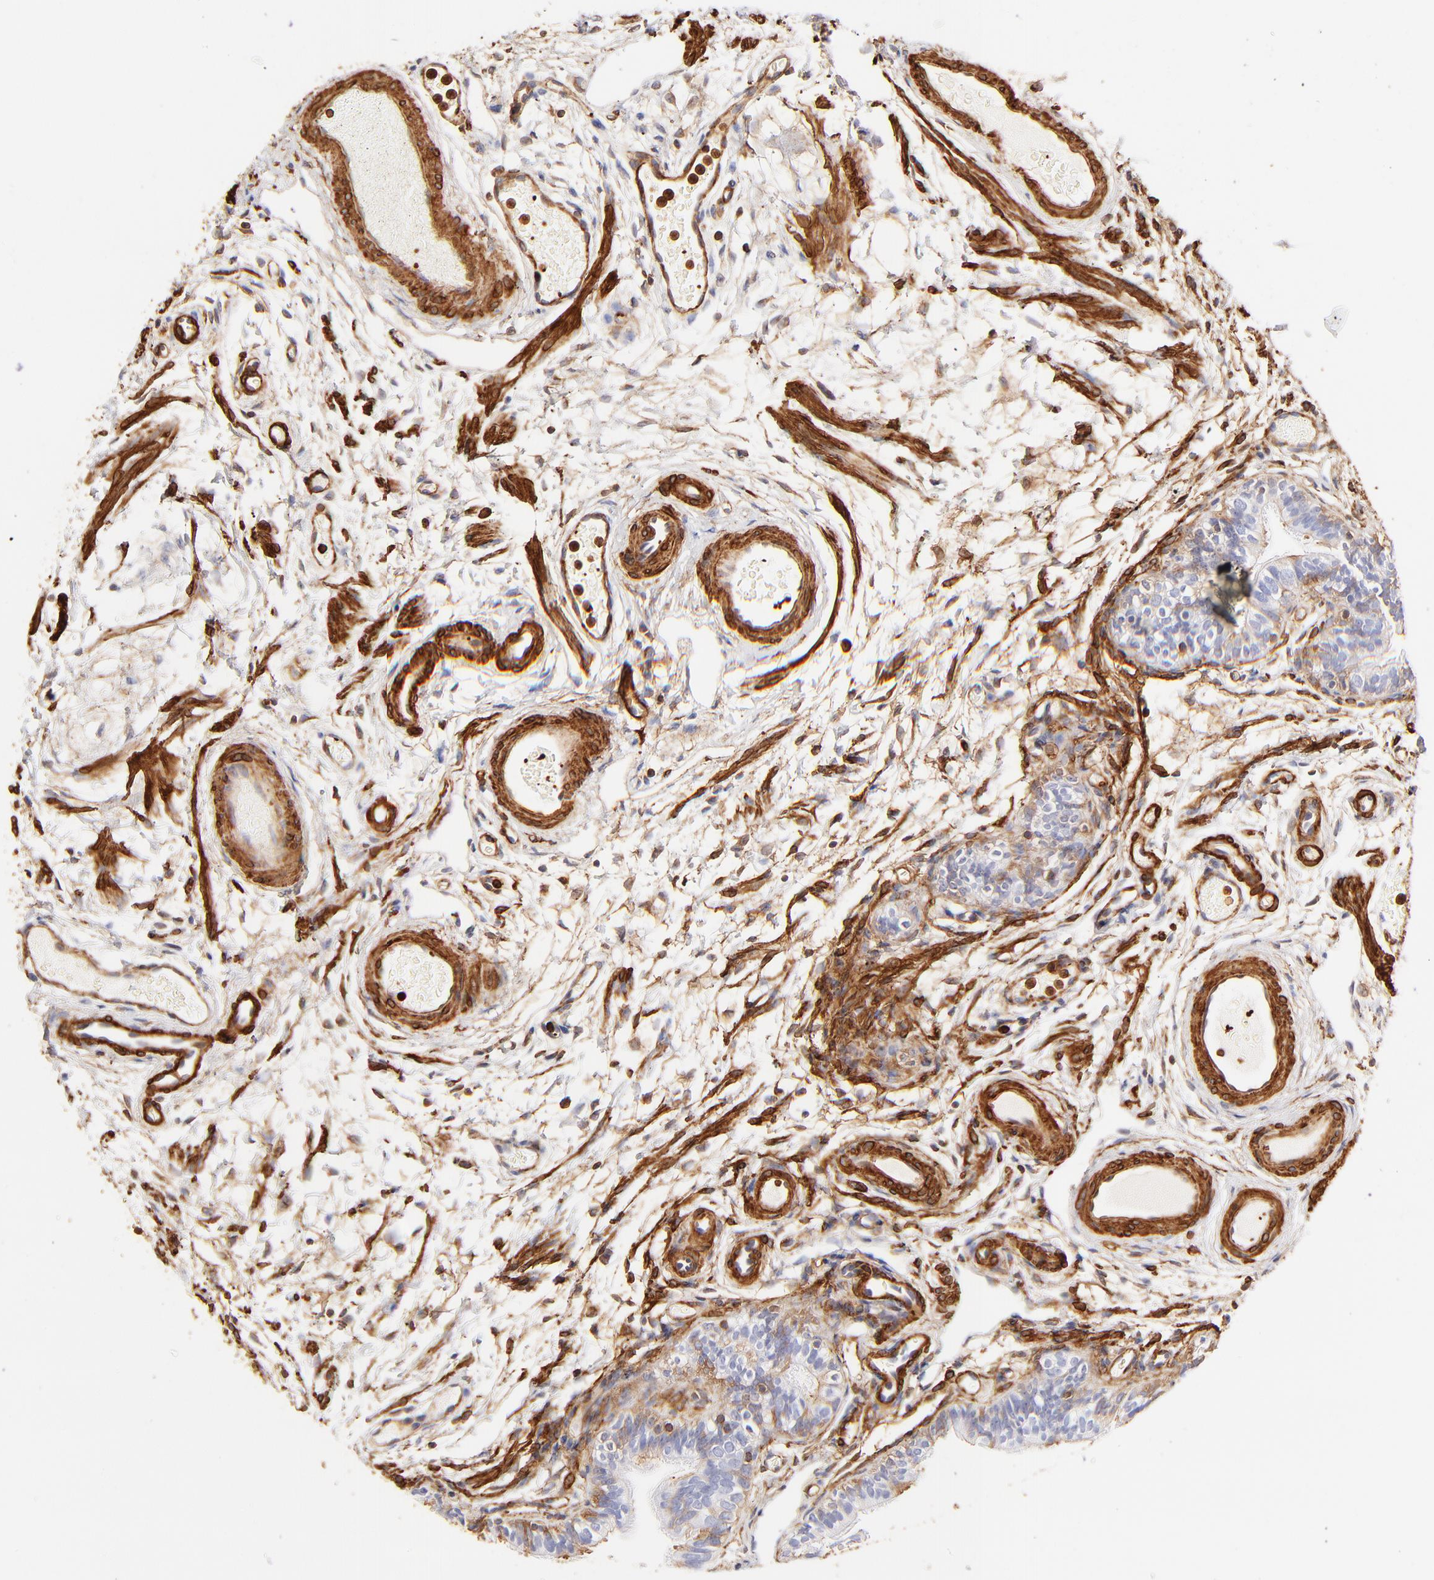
{"staining": {"intensity": "strong", "quantity": ">75%", "location": "cytoplasmic/membranous"}, "tissue": "fallopian tube", "cell_type": "Glandular cells", "image_type": "normal", "snomed": [{"axis": "morphology", "description": "Normal tissue, NOS"}, {"axis": "morphology", "description": "Dermoid, NOS"}, {"axis": "topography", "description": "Fallopian tube"}], "caption": "Immunohistochemistry photomicrograph of normal fallopian tube: human fallopian tube stained using immunohistochemistry reveals high levels of strong protein expression localized specifically in the cytoplasmic/membranous of glandular cells, appearing as a cytoplasmic/membranous brown color.", "gene": "FLNA", "patient": {"sex": "female", "age": 33}}